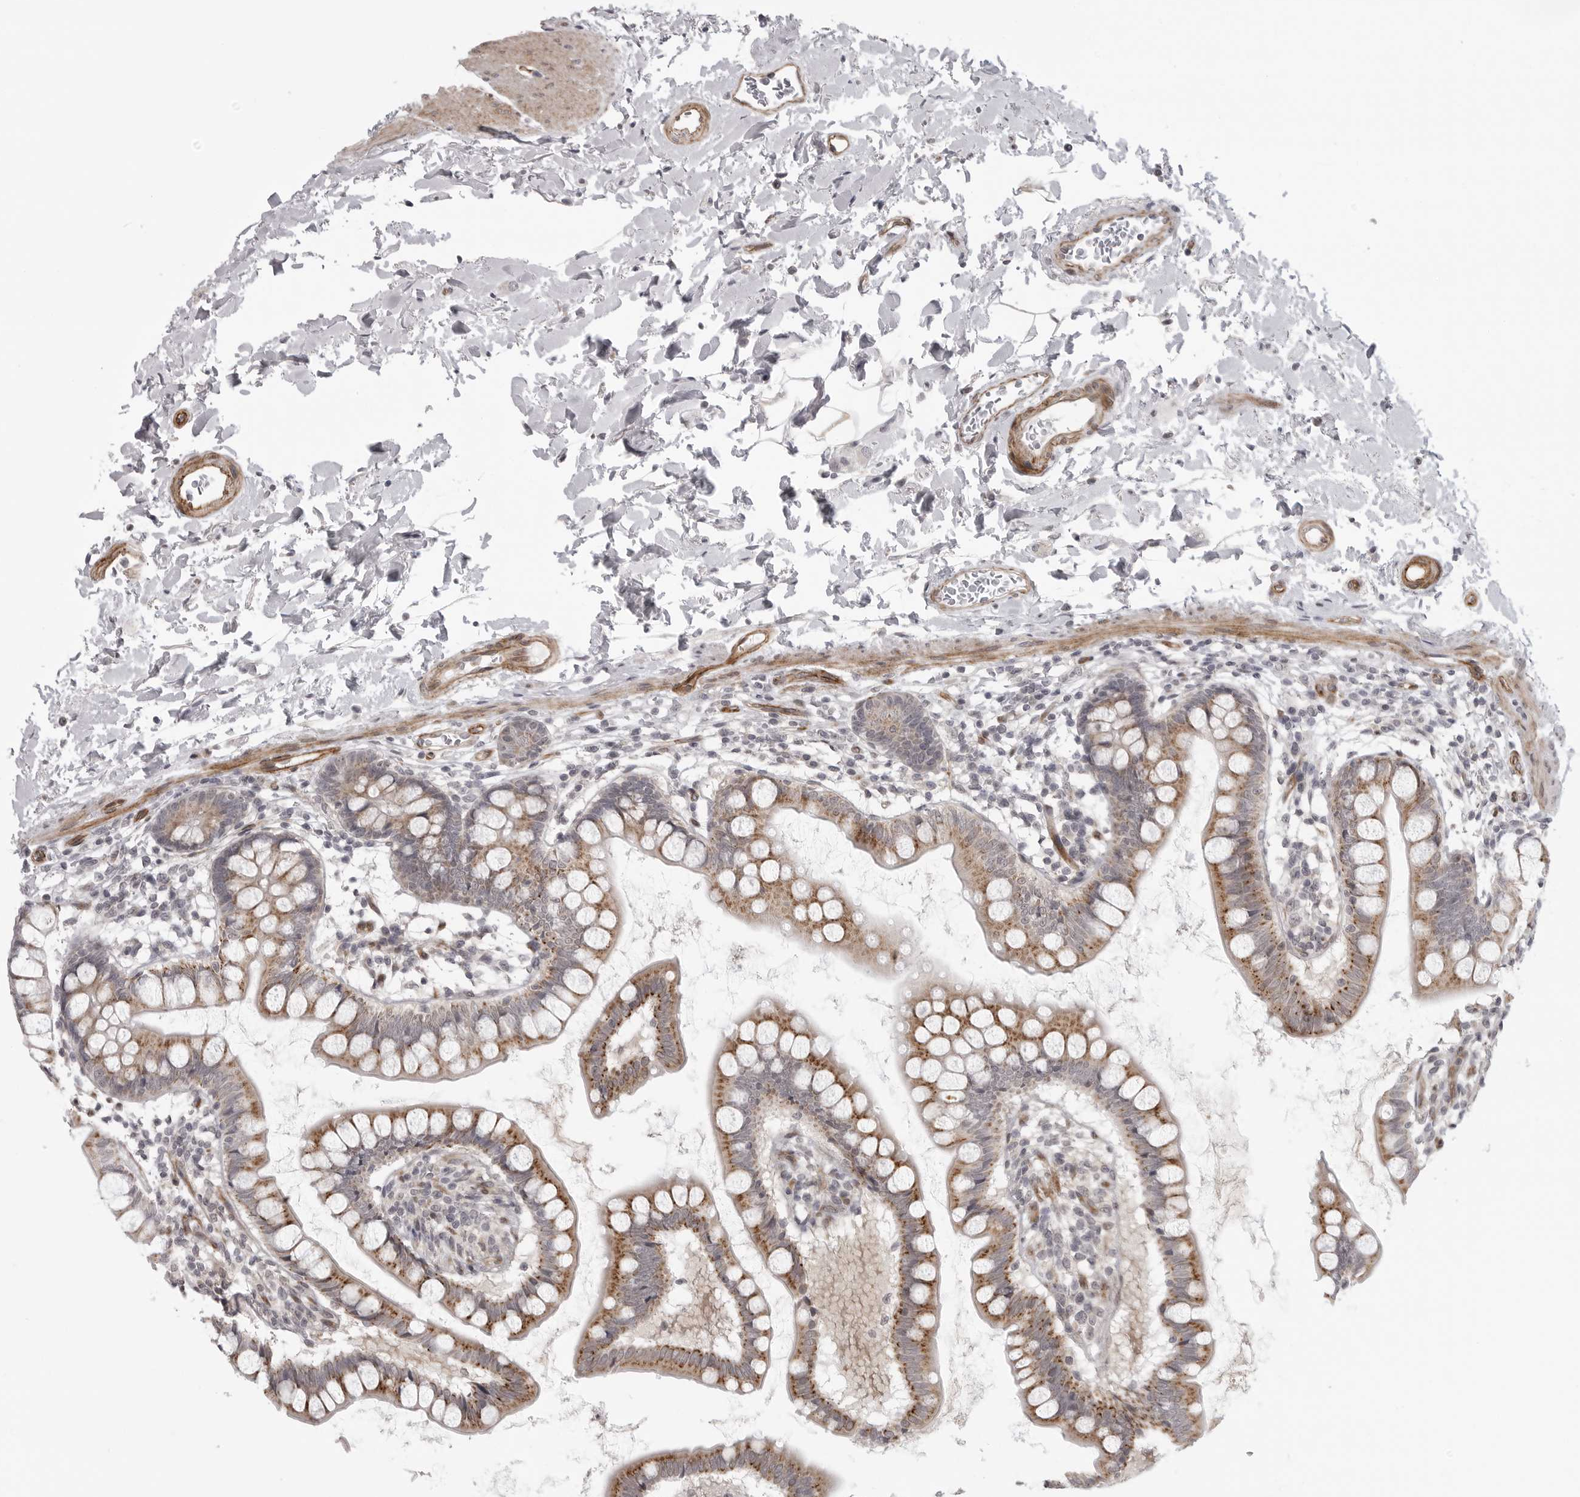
{"staining": {"intensity": "moderate", "quantity": ">75%", "location": "cytoplasmic/membranous"}, "tissue": "small intestine", "cell_type": "Glandular cells", "image_type": "normal", "snomed": [{"axis": "morphology", "description": "Normal tissue, NOS"}, {"axis": "topography", "description": "Small intestine"}], "caption": "Glandular cells display moderate cytoplasmic/membranous expression in approximately >75% of cells in normal small intestine. (IHC, brightfield microscopy, high magnification).", "gene": "TUT4", "patient": {"sex": "female", "age": 84}}